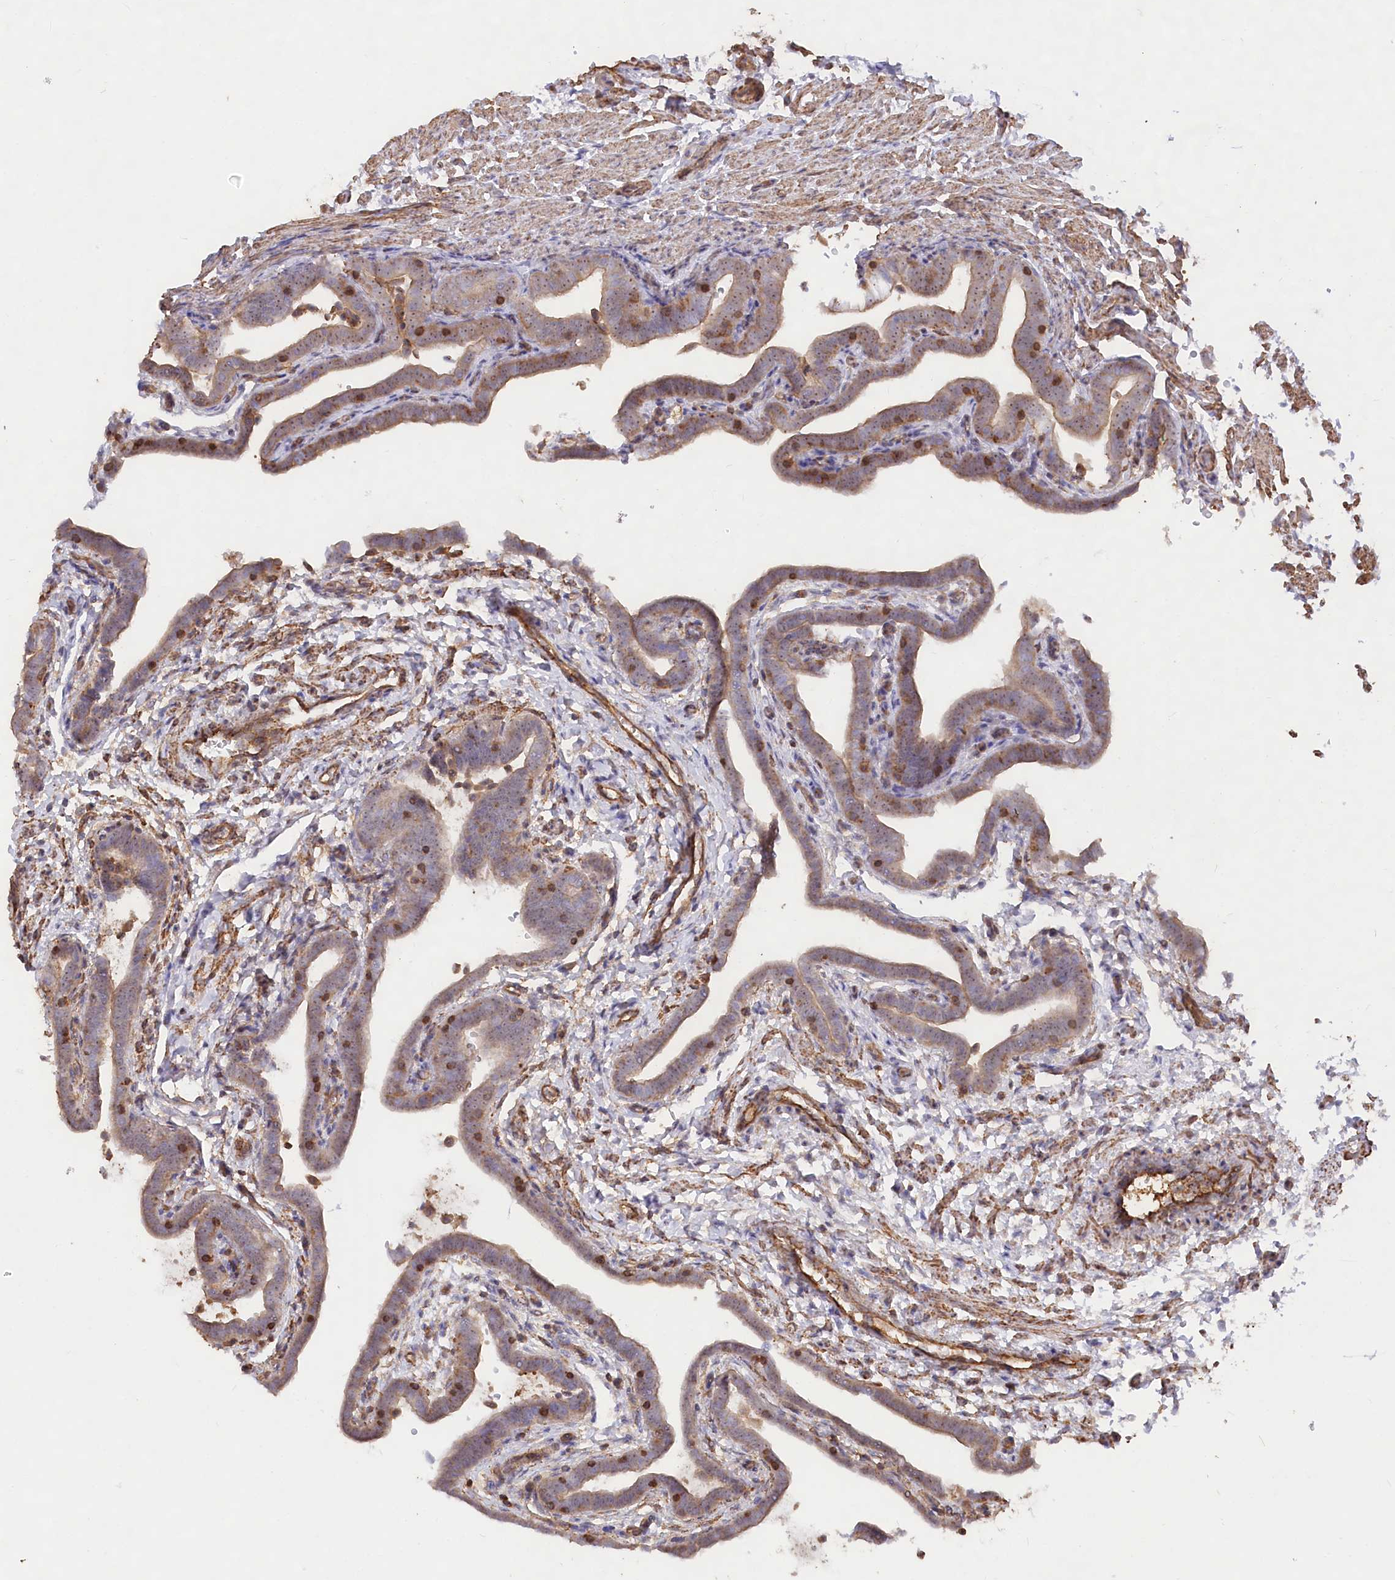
{"staining": {"intensity": "moderate", "quantity": ">75%", "location": "cytoplasmic/membranous"}, "tissue": "fallopian tube", "cell_type": "Glandular cells", "image_type": "normal", "snomed": [{"axis": "morphology", "description": "Normal tissue, NOS"}, {"axis": "topography", "description": "Fallopian tube"}], "caption": "Immunohistochemical staining of unremarkable human fallopian tube reveals medium levels of moderate cytoplasmic/membranous positivity in about >75% of glandular cells.", "gene": "WDR36", "patient": {"sex": "female", "age": 36}}